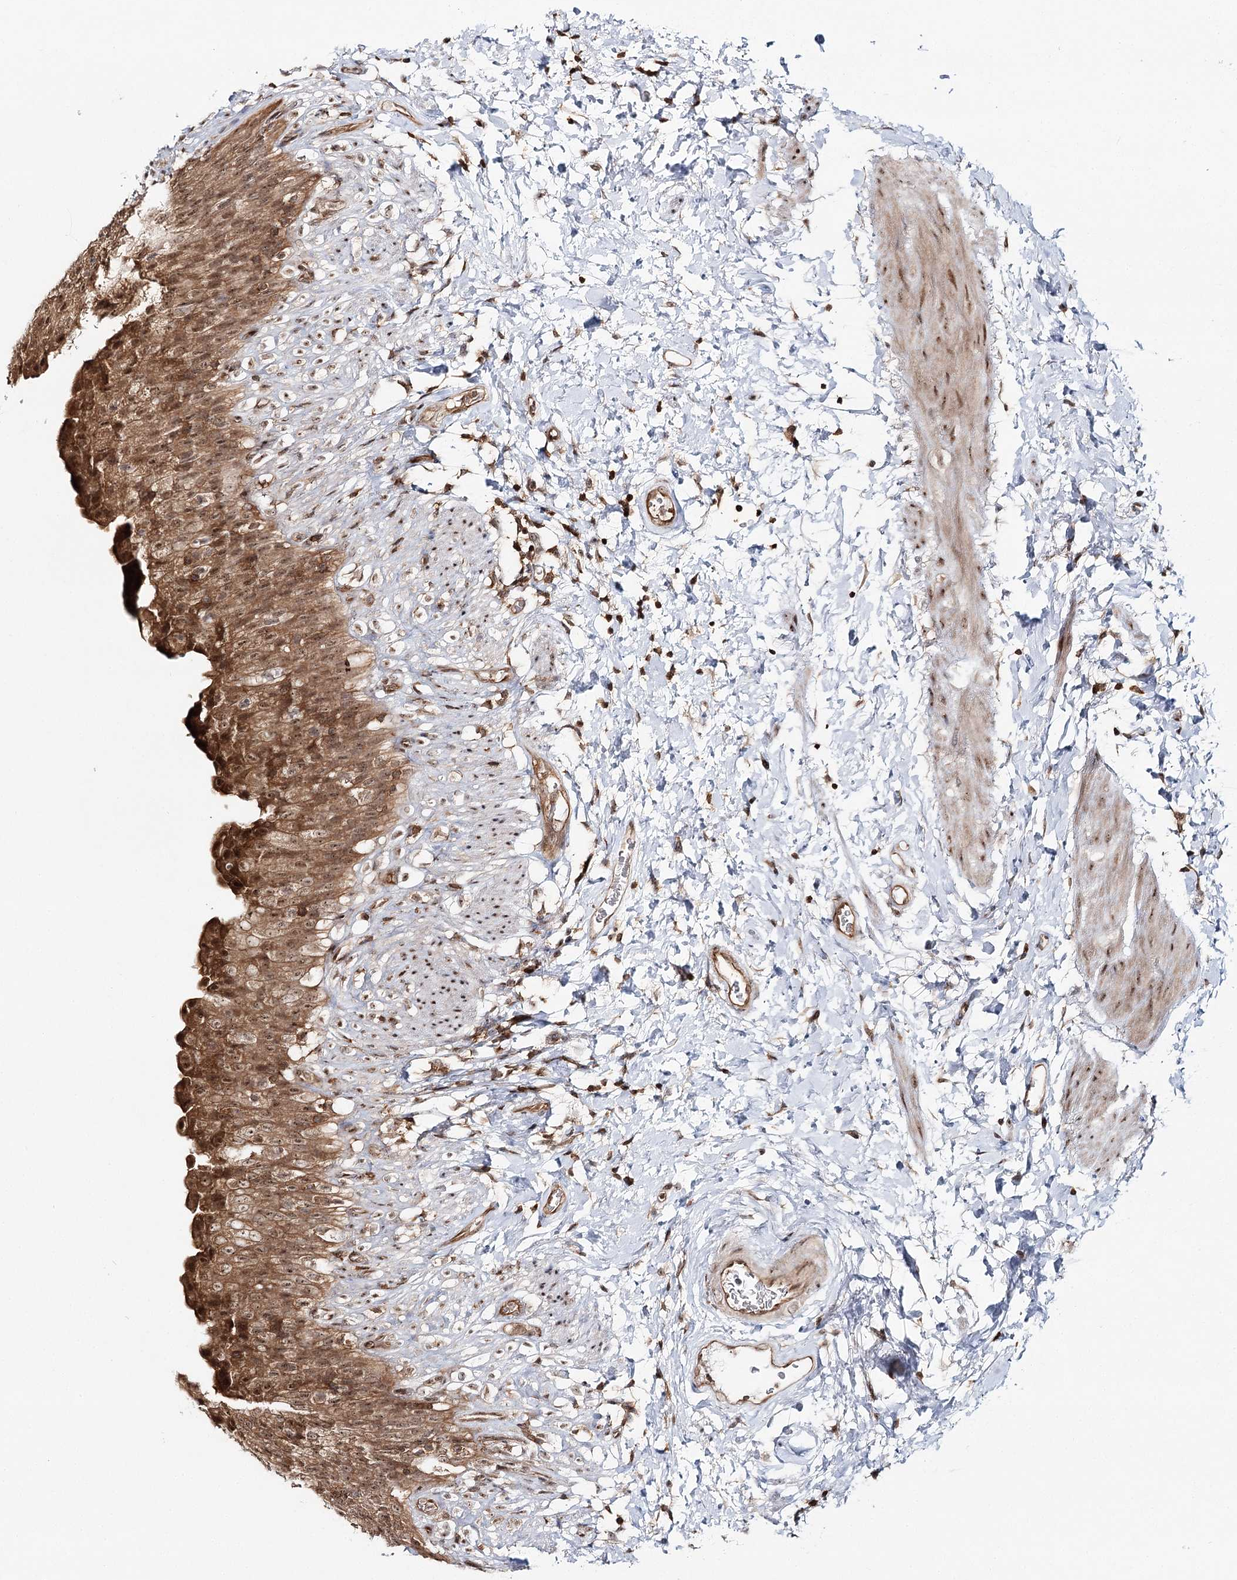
{"staining": {"intensity": "strong", "quantity": ">75%", "location": "cytoplasmic/membranous,nuclear"}, "tissue": "urinary bladder", "cell_type": "Urothelial cells", "image_type": "normal", "snomed": [{"axis": "morphology", "description": "Normal tissue, NOS"}, {"axis": "topography", "description": "Urinary bladder"}], "caption": "Protein staining by immunohistochemistry (IHC) exhibits strong cytoplasmic/membranous,nuclear staining in about >75% of urothelial cells in unremarkable urinary bladder.", "gene": "FAM120B", "patient": {"sex": "female", "age": 79}}